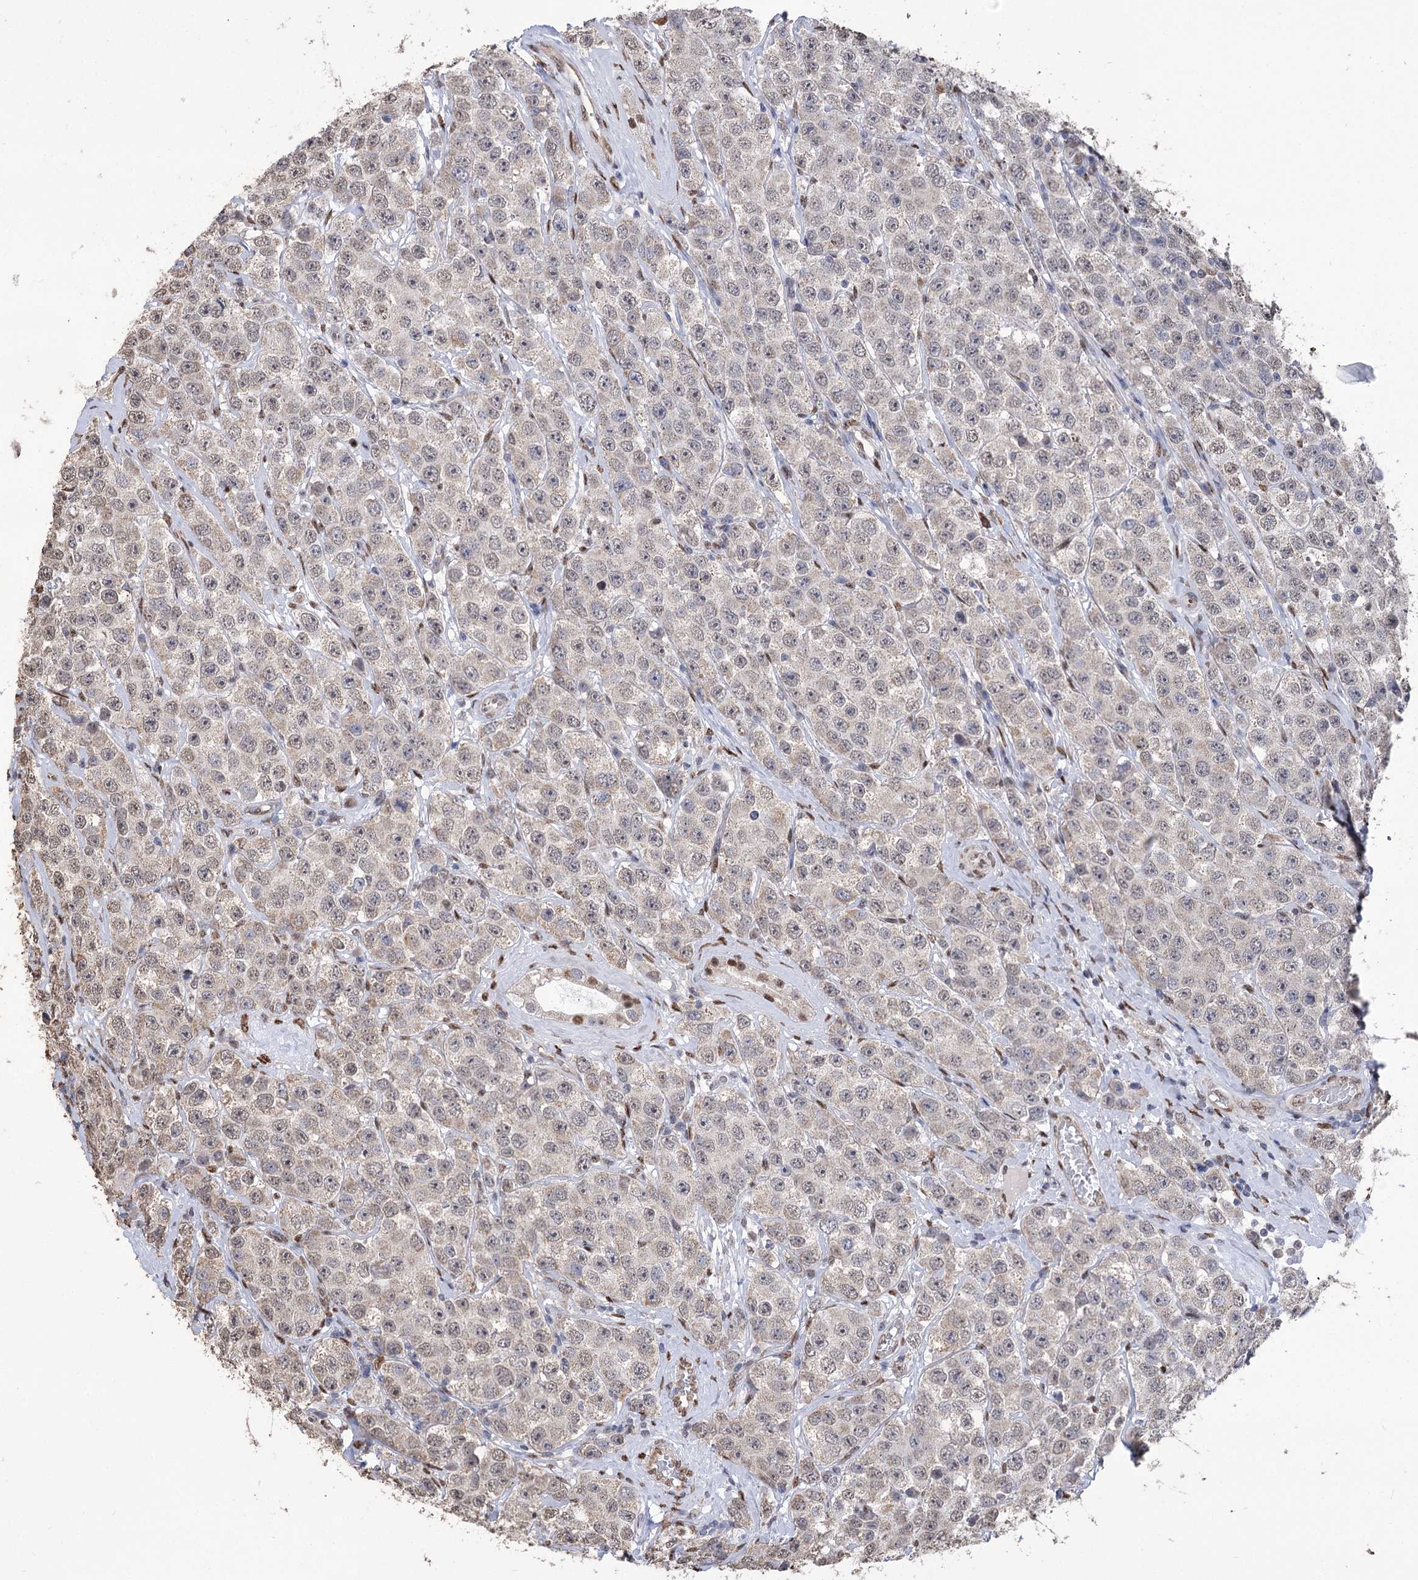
{"staining": {"intensity": "weak", "quantity": ">75%", "location": "cytoplasmic/membranous"}, "tissue": "testis cancer", "cell_type": "Tumor cells", "image_type": "cancer", "snomed": [{"axis": "morphology", "description": "Seminoma, NOS"}, {"axis": "topography", "description": "Testis"}], "caption": "Approximately >75% of tumor cells in human testis cancer show weak cytoplasmic/membranous protein positivity as visualized by brown immunohistochemical staining.", "gene": "NFU1", "patient": {"sex": "male", "age": 28}}